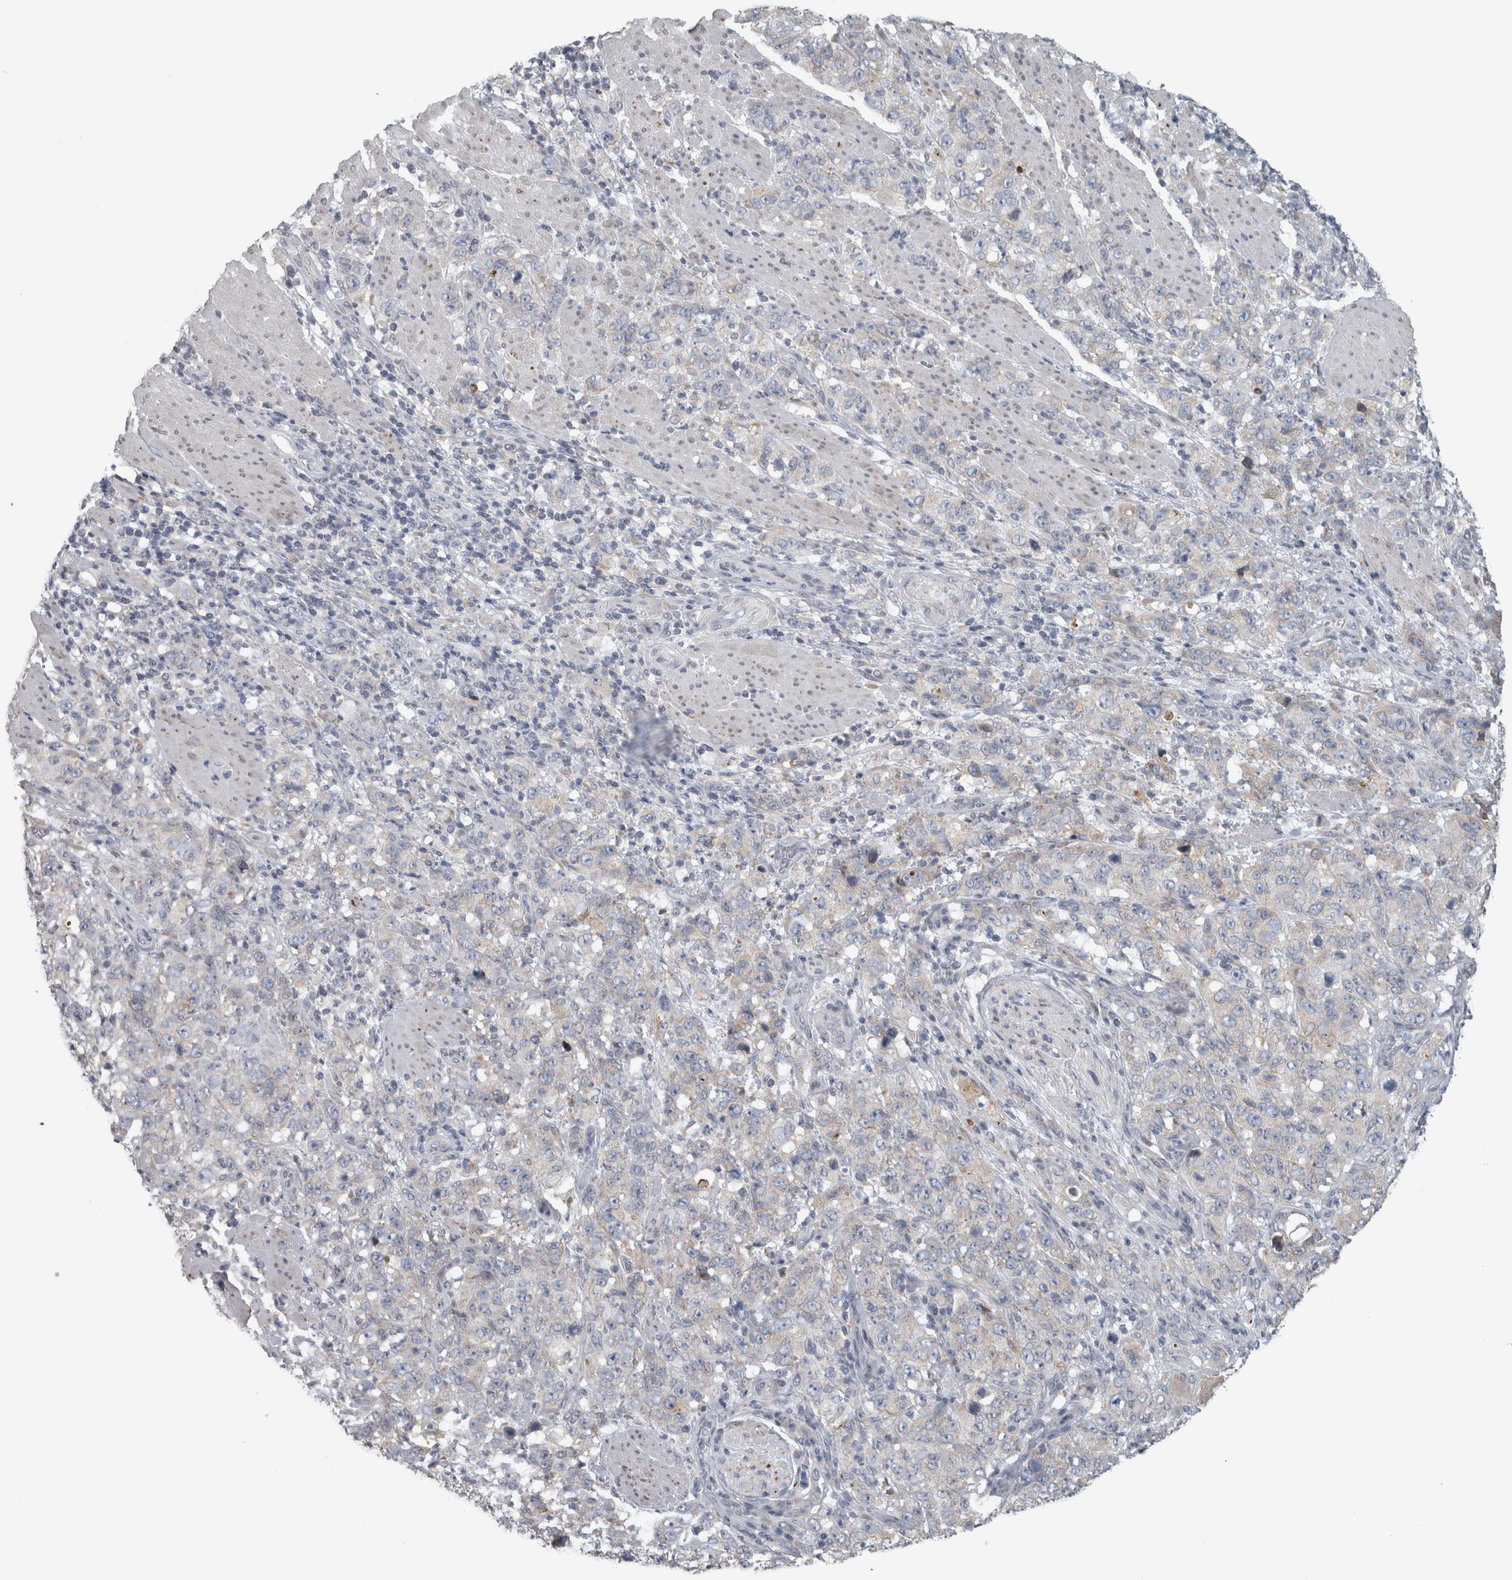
{"staining": {"intensity": "weak", "quantity": "<25%", "location": "cytoplasmic/membranous"}, "tissue": "stomach cancer", "cell_type": "Tumor cells", "image_type": "cancer", "snomed": [{"axis": "morphology", "description": "Adenocarcinoma, NOS"}, {"axis": "topography", "description": "Stomach"}], "caption": "Tumor cells are negative for brown protein staining in stomach cancer.", "gene": "SIGMAR1", "patient": {"sex": "male", "age": 48}}